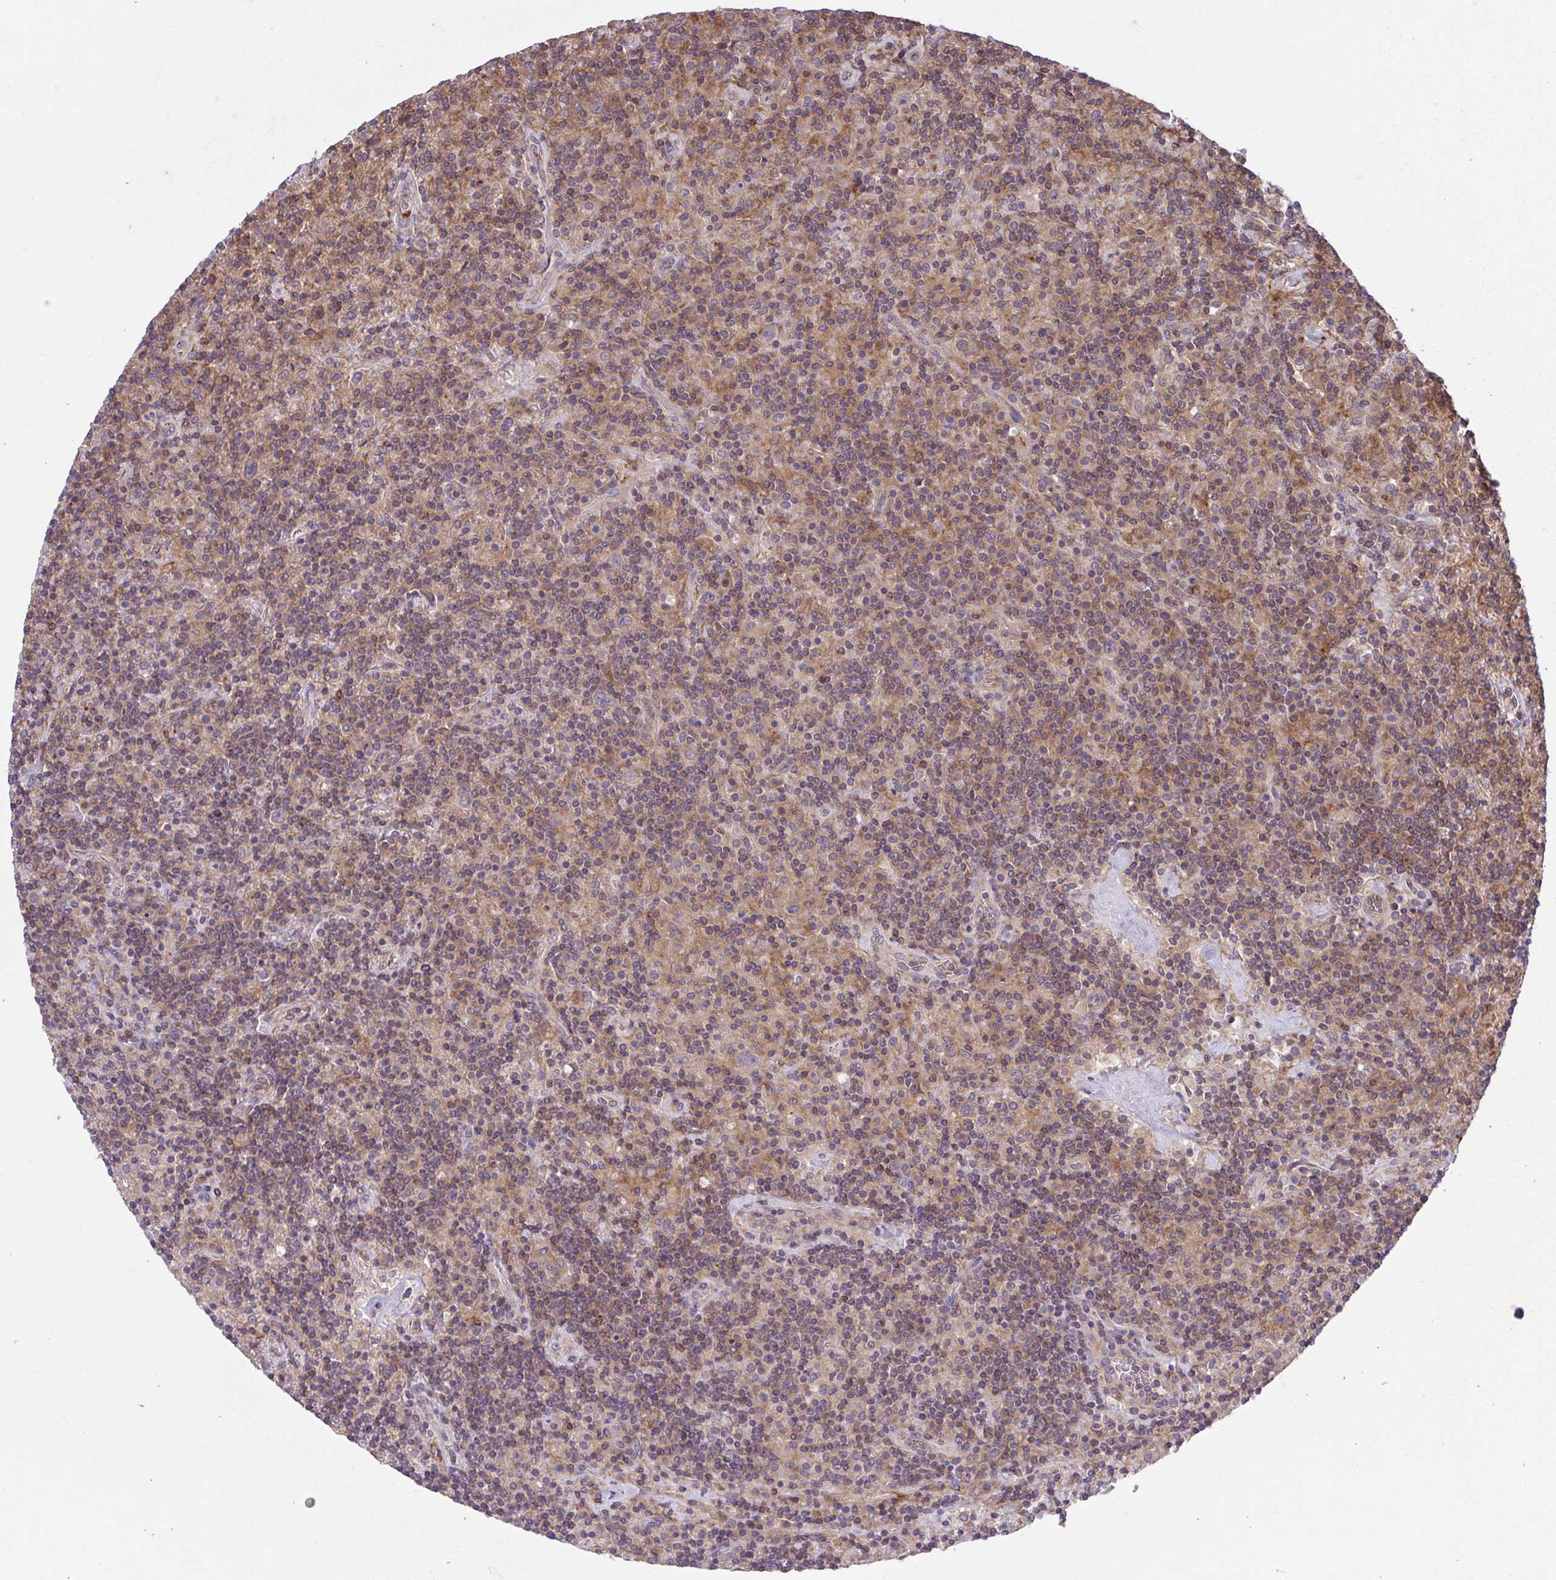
{"staining": {"intensity": "negative", "quantity": "none", "location": "none"}, "tissue": "lymphoma", "cell_type": "Tumor cells", "image_type": "cancer", "snomed": [{"axis": "morphology", "description": "Hodgkin's disease, NOS"}, {"axis": "topography", "description": "Lymph node"}], "caption": "Immunohistochemical staining of lymphoma displays no significant positivity in tumor cells.", "gene": "IDE", "patient": {"sex": "male", "age": 70}}